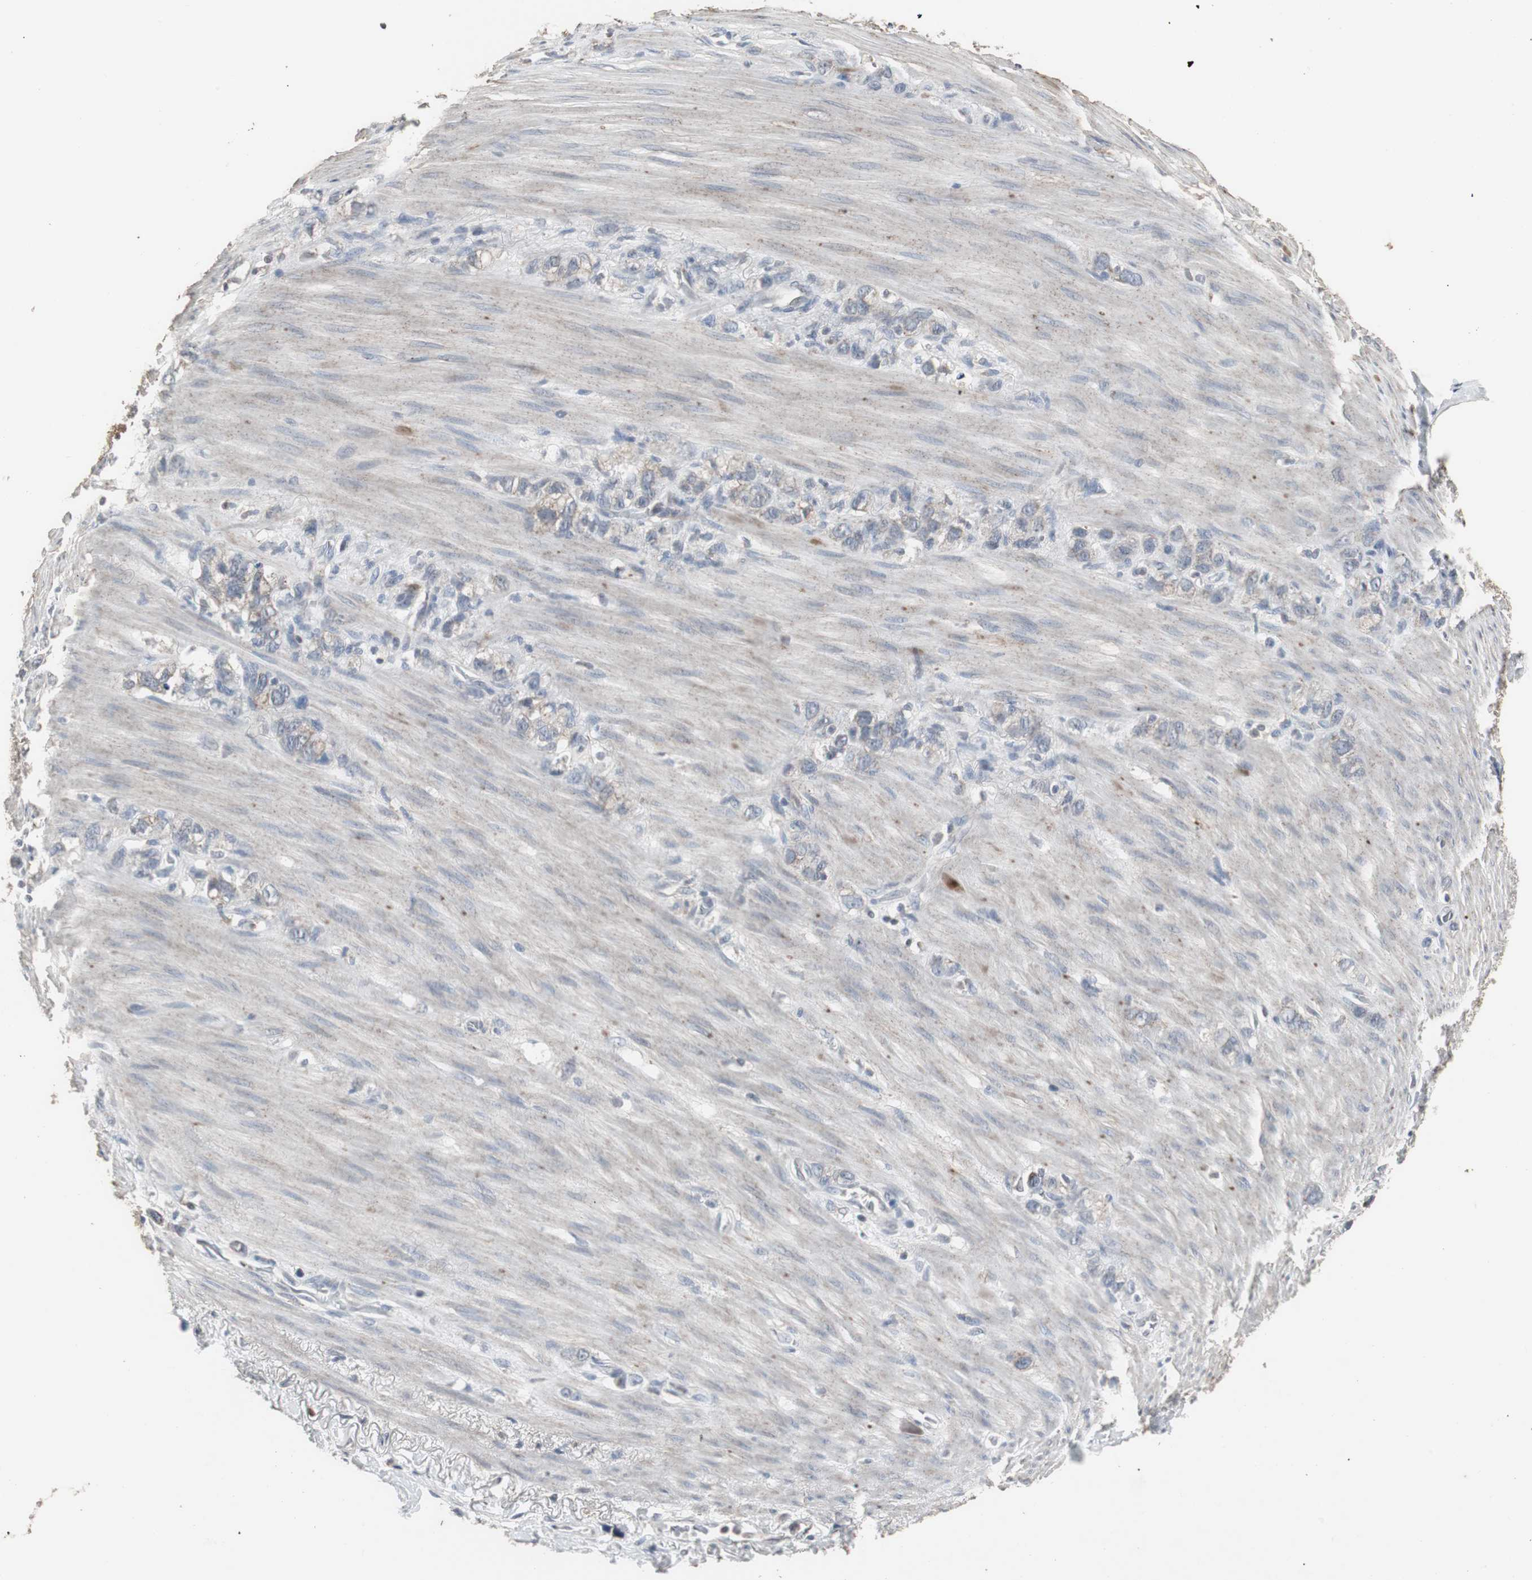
{"staining": {"intensity": "weak", "quantity": "25%-75%", "location": "cytoplasmic/membranous"}, "tissue": "stomach cancer", "cell_type": "Tumor cells", "image_type": "cancer", "snomed": [{"axis": "morphology", "description": "Normal tissue, NOS"}, {"axis": "morphology", "description": "Adenocarcinoma, NOS"}, {"axis": "morphology", "description": "Adenocarcinoma, High grade"}, {"axis": "topography", "description": "Stomach, upper"}, {"axis": "topography", "description": "Stomach"}], "caption": "There is low levels of weak cytoplasmic/membranous expression in tumor cells of adenocarcinoma (high-grade) (stomach), as demonstrated by immunohistochemical staining (brown color).", "gene": "ACAA1", "patient": {"sex": "female", "age": 65}}